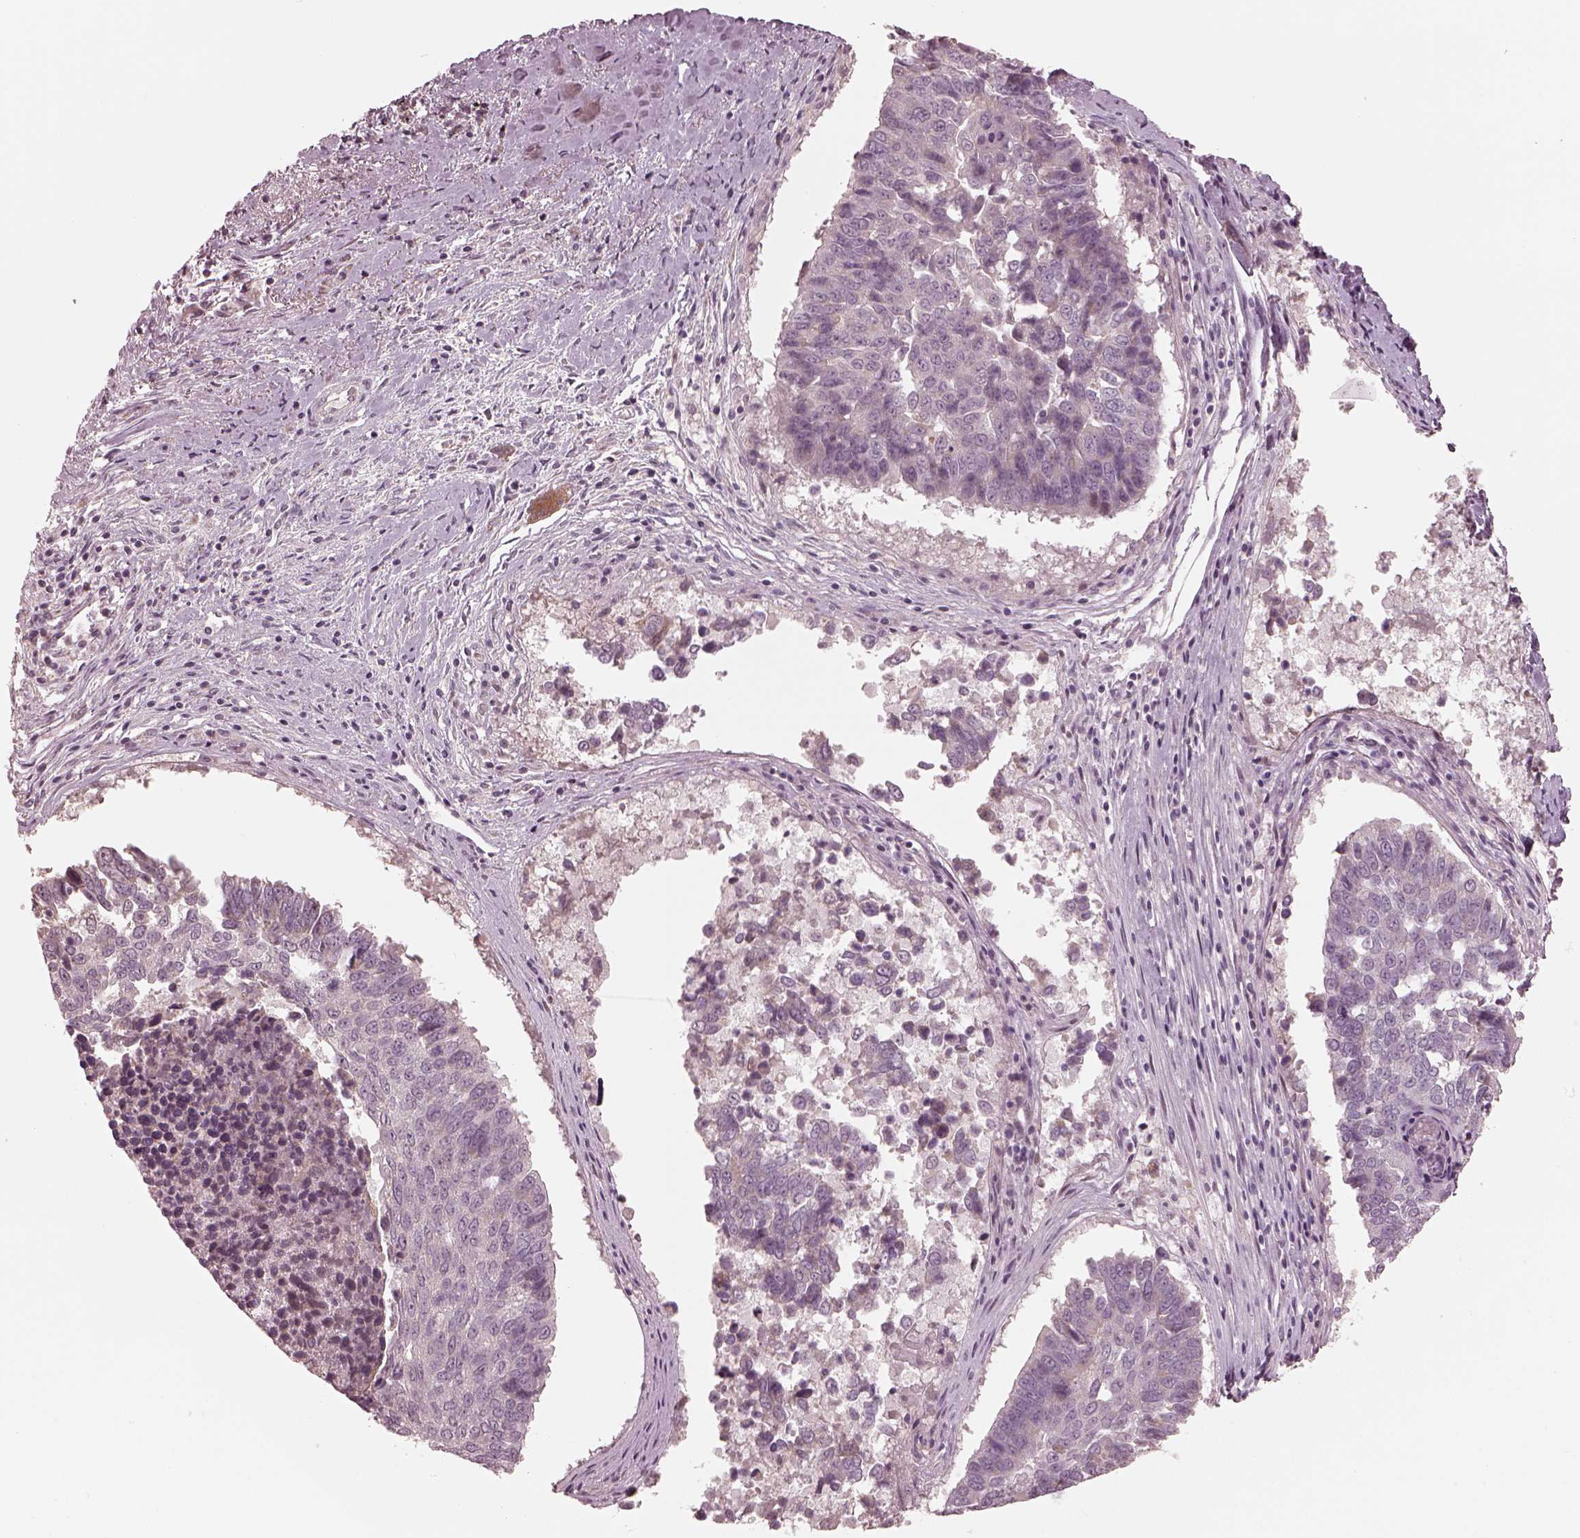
{"staining": {"intensity": "negative", "quantity": "none", "location": "none"}, "tissue": "lung cancer", "cell_type": "Tumor cells", "image_type": "cancer", "snomed": [{"axis": "morphology", "description": "Squamous cell carcinoma, NOS"}, {"axis": "topography", "description": "Lung"}], "caption": "IHC image of squamous cell carcinoma (lung) stained for a protein (brown), which reveals no expression in tumor cells. (Brightfield microscopy of DAB immunohistochemistry (IHC) at high magnification).", "gene": "IQCB1", "patient": {"sex": "male", "age": 73}}